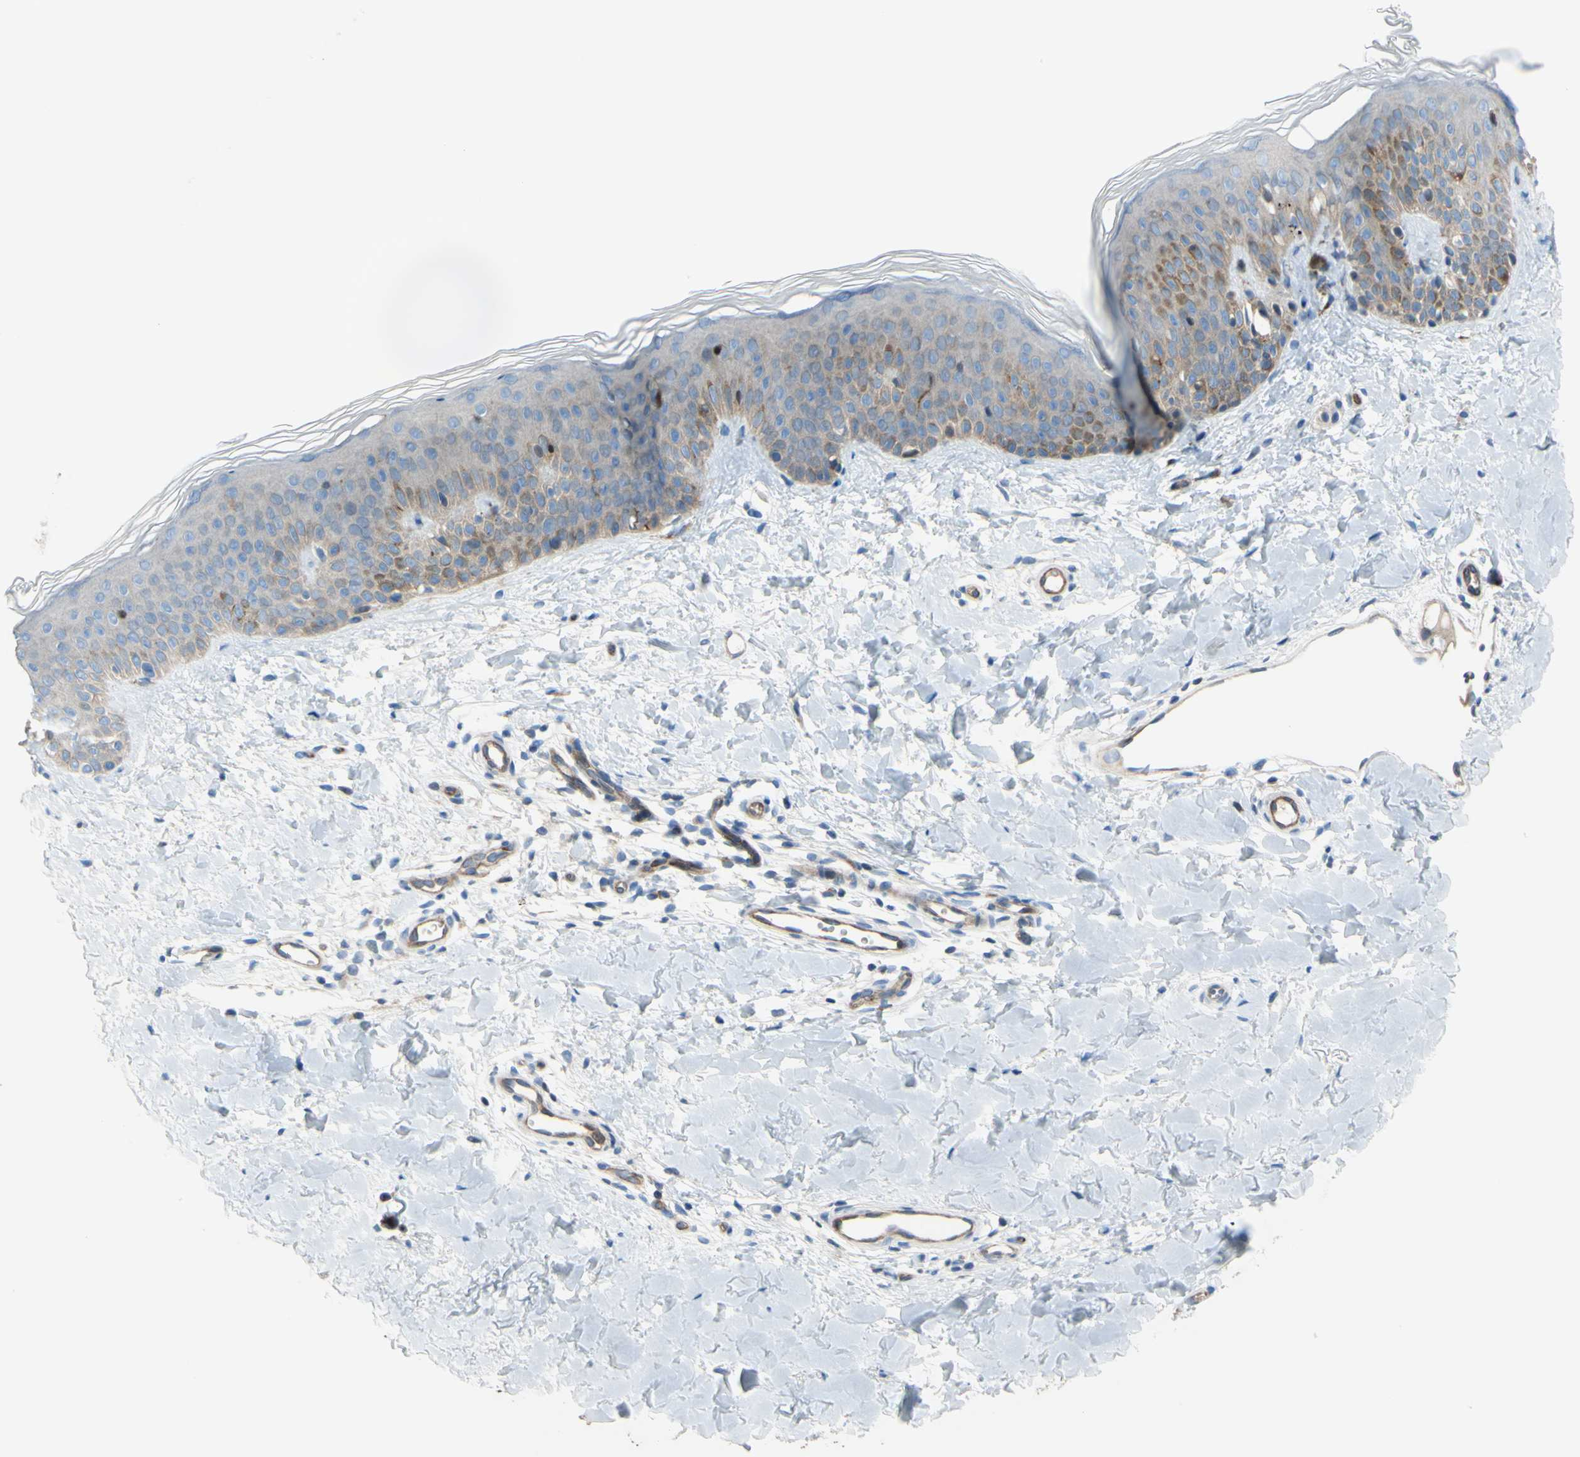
{"staining": {"intensity": "negative", "quantity": "none", "location": "none"}, "tissue": "skin", "cell_type": "Fibroblasts", "image_type": "normal", "snomed": [{"axis": "morphology", "description": "Normal tissue, NOS"}, {"axis": "topography", "description": "Skin"}], "caption": "Protein analysis of normal skin demonstrates no significant expression in fibroblasts.", "gene": "PAK2", "patient": {"sex": "male", "age": 16}}